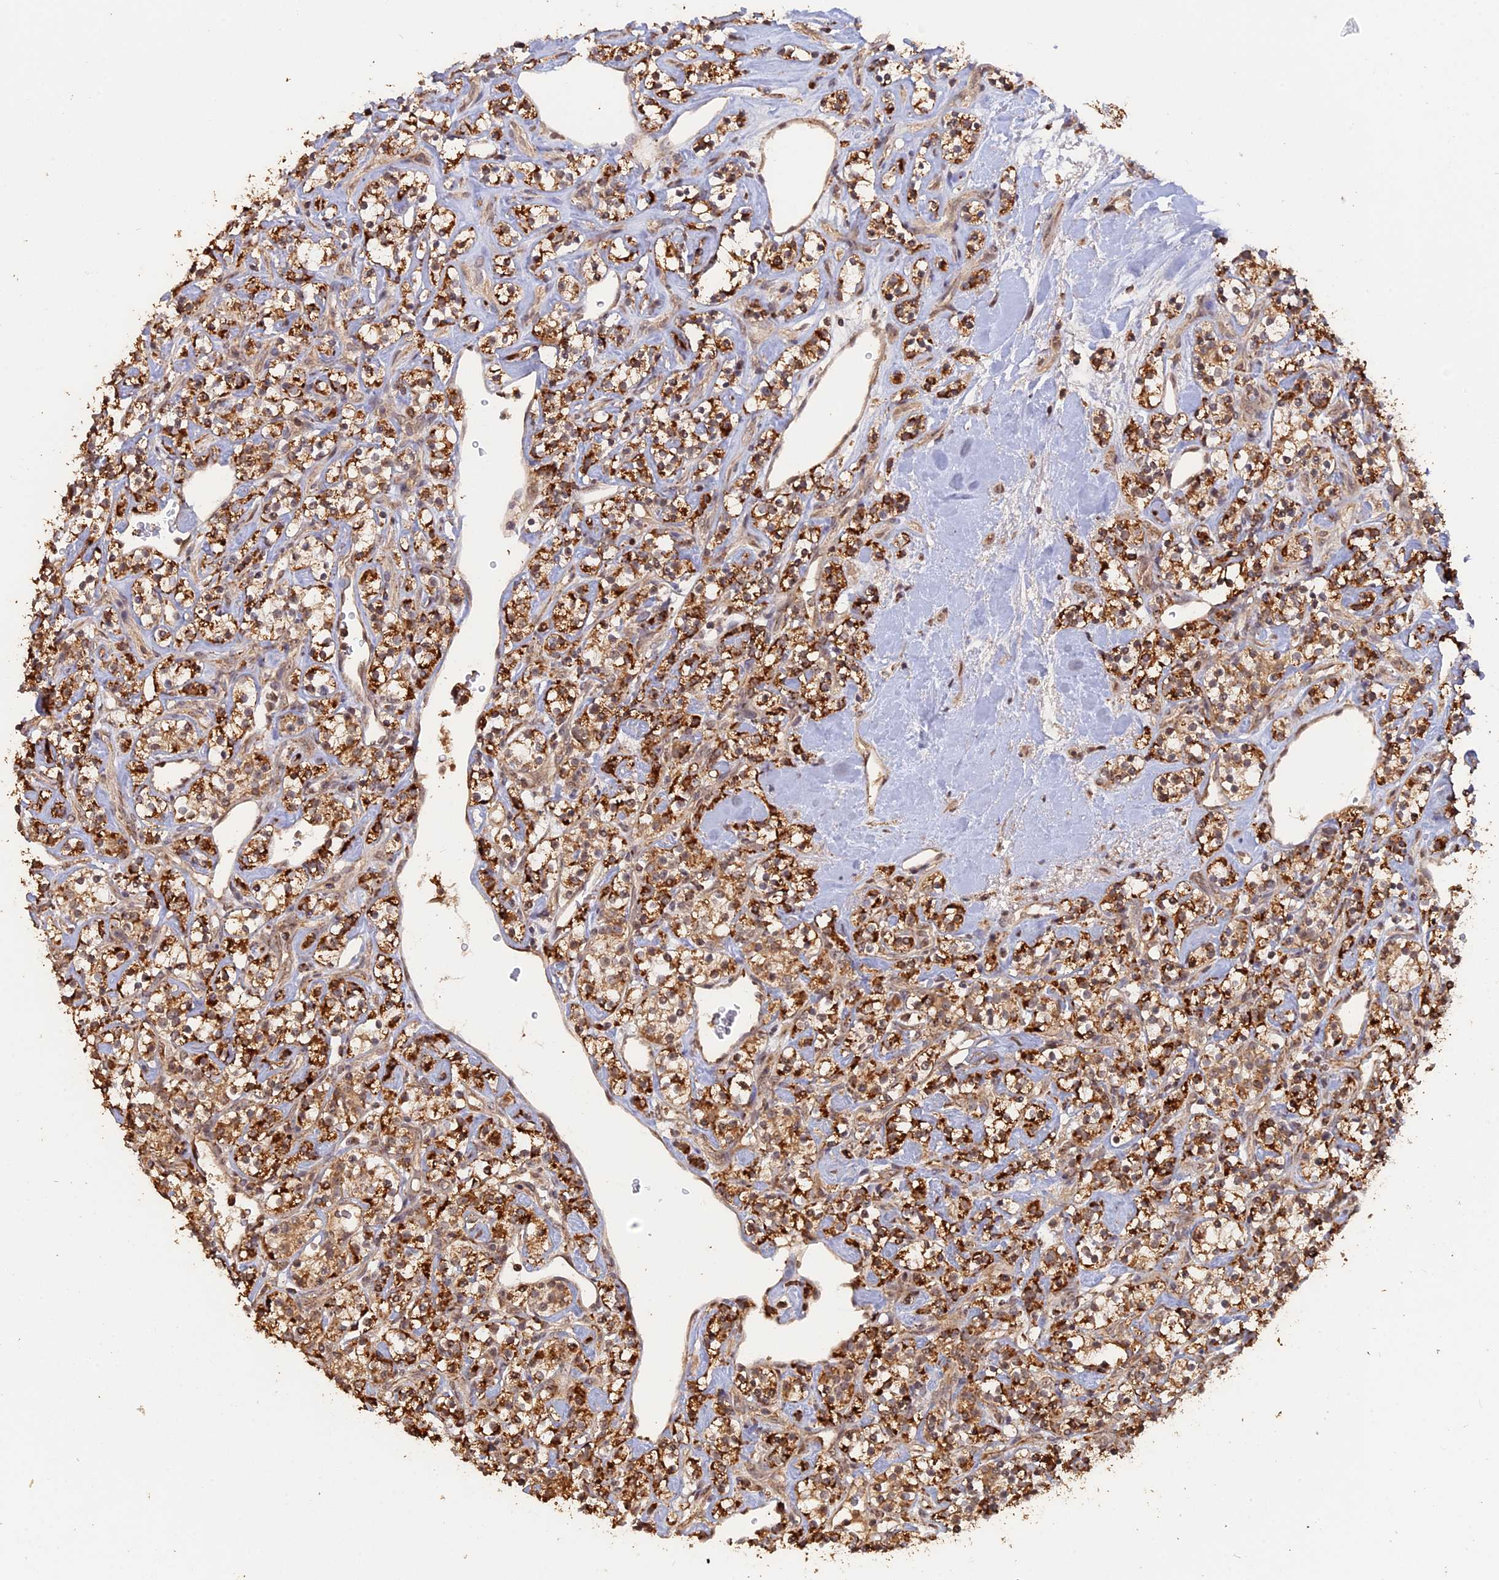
{"staining": {"intensity": "strong", "quantity": ">75%", "location": "cytoplasmic/membranous"}, "tissue": "renal cancer", "cell_type": "Tumor cells", "image_type": "cancer", "snomed": [{"axis": "morphology", "description": "Adenocarcinoma, NOS"}, {"axis": "topography", "description": "Kidney"}], "caption": "There is high levels of strong cytoplasmic/membranous positivity in tumor cells of renal cancer, as demonstrated by immunohistochemical staining (brown color).", "gene": "FAM210B", "patient": {"sex": "male", "age": 77}}